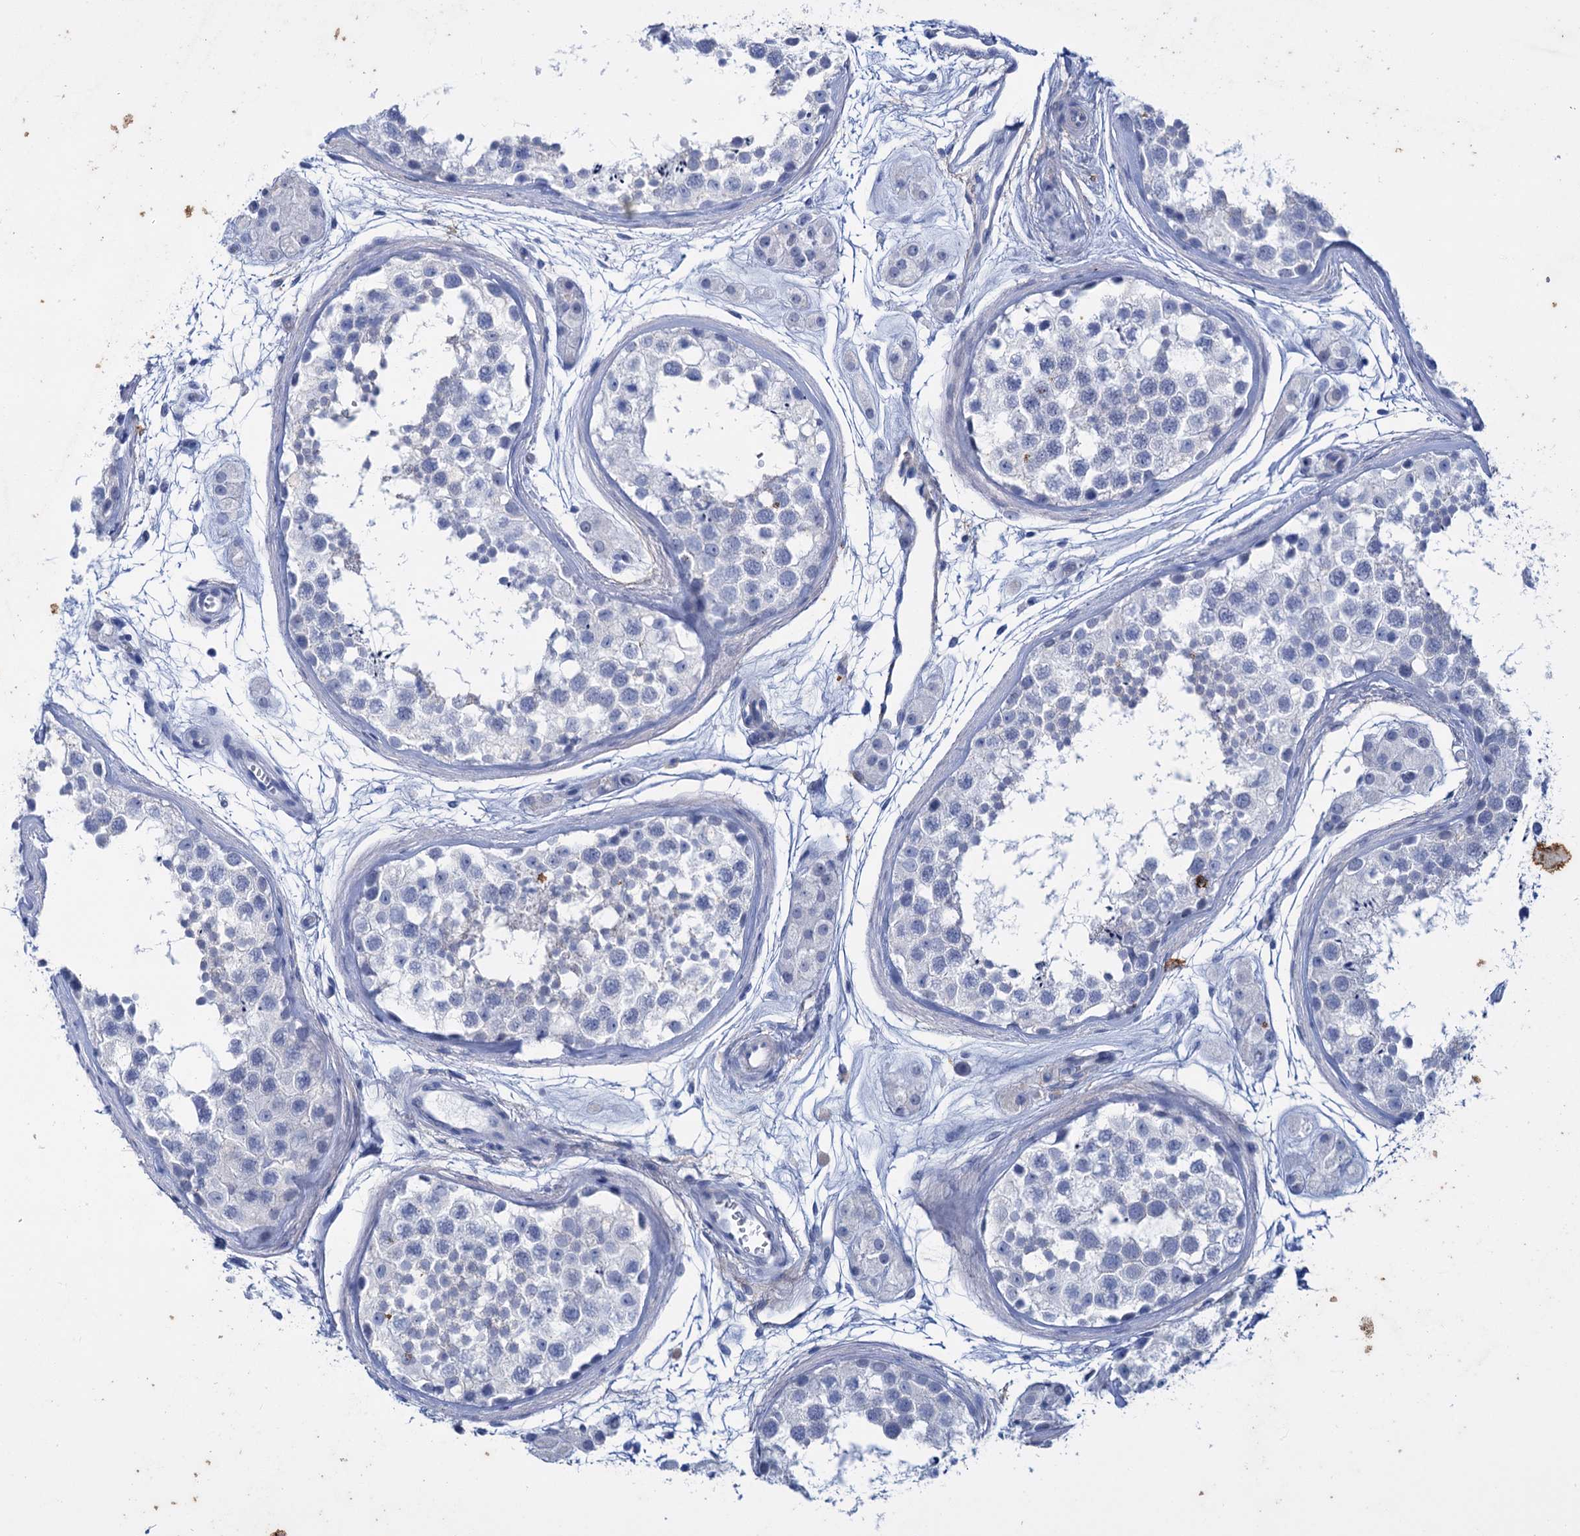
{"staining": {"intensity": "negative", "quantity": "none", "location": "none"}, "tissue": "testis", "cell_type": "Cells in seminiferous ducts", "image_type": "normal", "snomed": [{"axis": "morphology", "description": "Normal tissue, NOS"}, {"axis": "topography", "description": "Testis"}], "caption": "Cells in seminiferous ducts show no significant protein staining in benign testis. The staining is performed using DAB brown chromogen with nuclei counter-stained in using hematoxylin.", "gene": "FAAP20", "patient": {"sex": "male", "age": 56}}